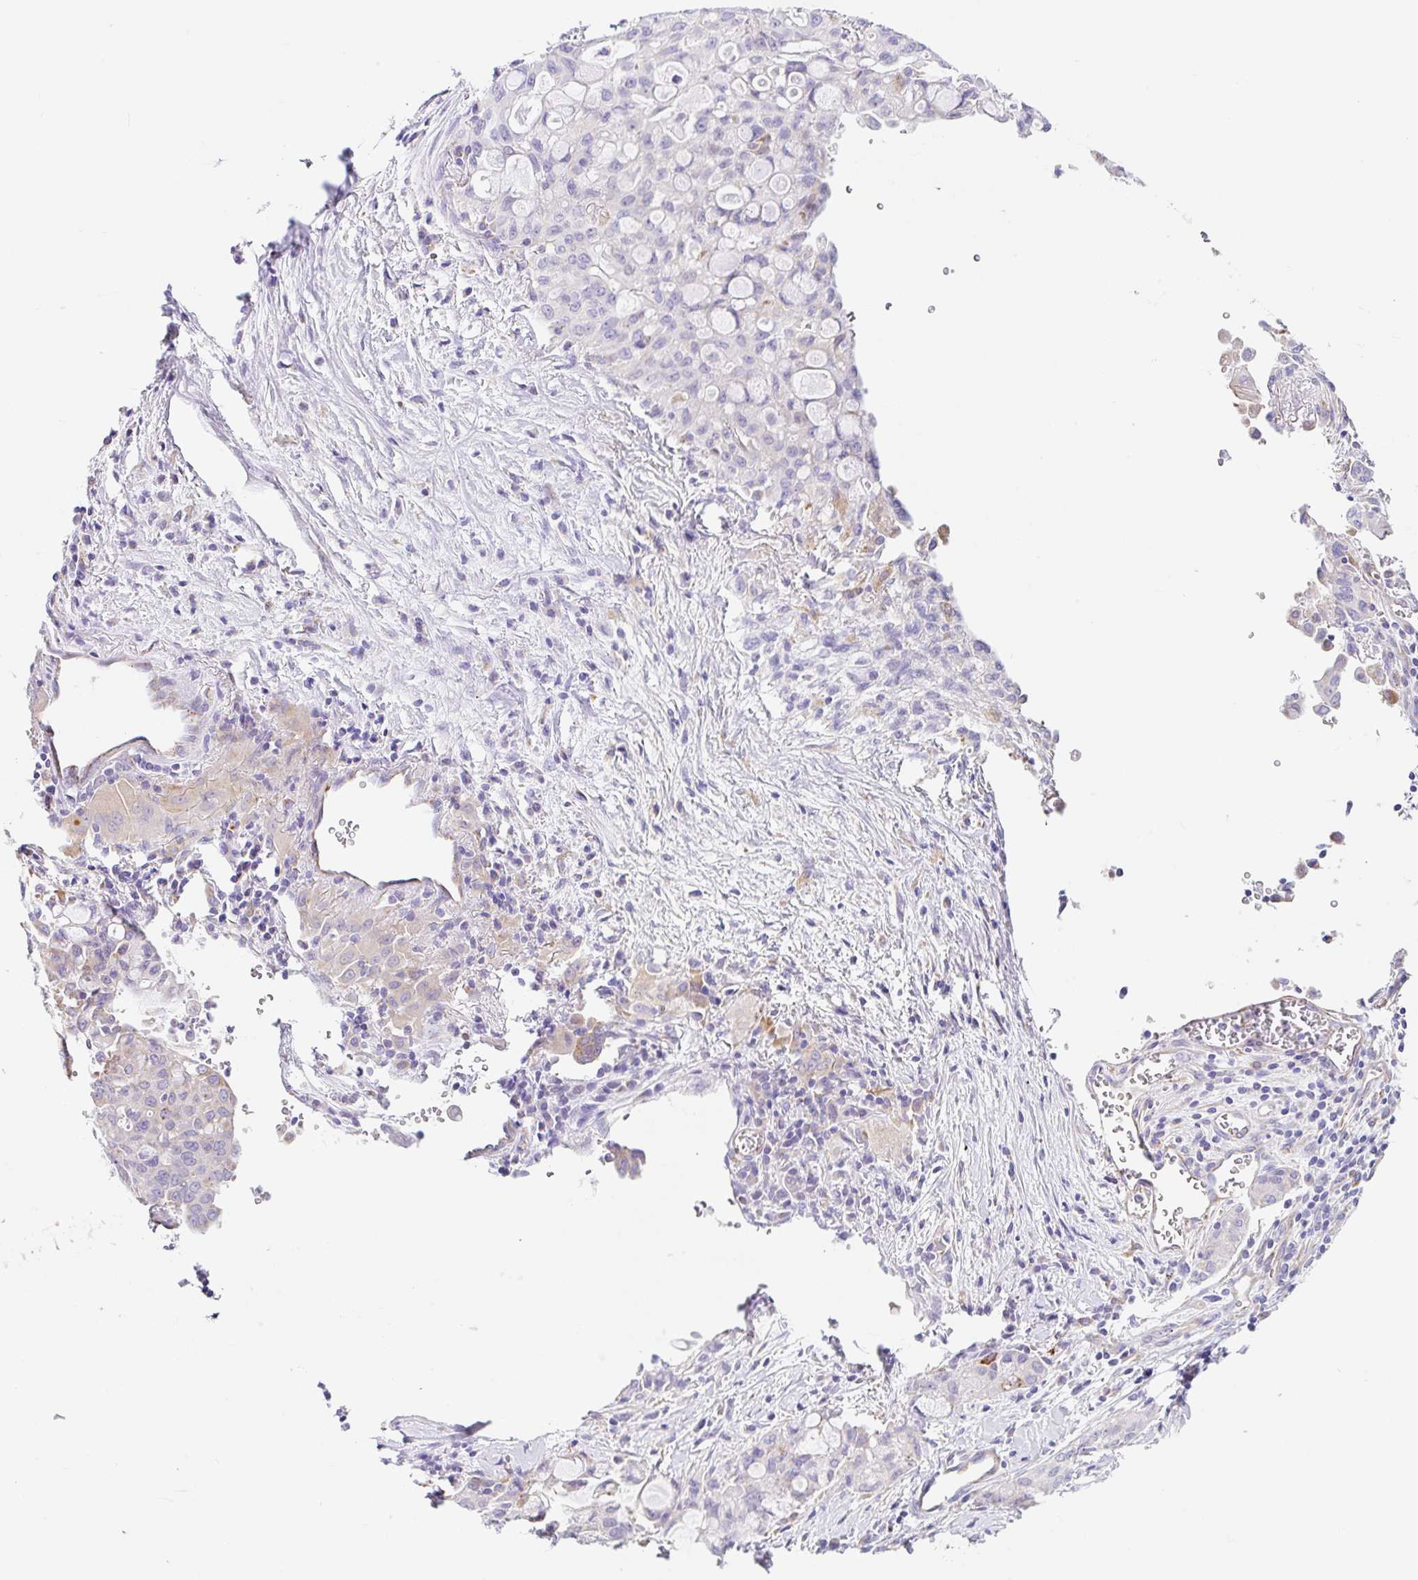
{"staining": {"intensity": "weak", "quantity": "<25%", "location": "cytoplasmic/membranous"}, "tissue": "lung cancer", "cell_type": "Tumor cells", "image_type": "cancer", "snomed": [{"axis": "morphology", "description": "Adenocarcinoma, NOS"}, {"axis": "topography", "description": "Lung"}], "caption": "High magnification brightfield microscopy of lung adenocarcinoma stained with DAB (brown) and counterstained with hematoxylin (blue): tumor cells show no significant staining.", "gene": "DKK4", "patient": {"sex": "female", "age": 44}}